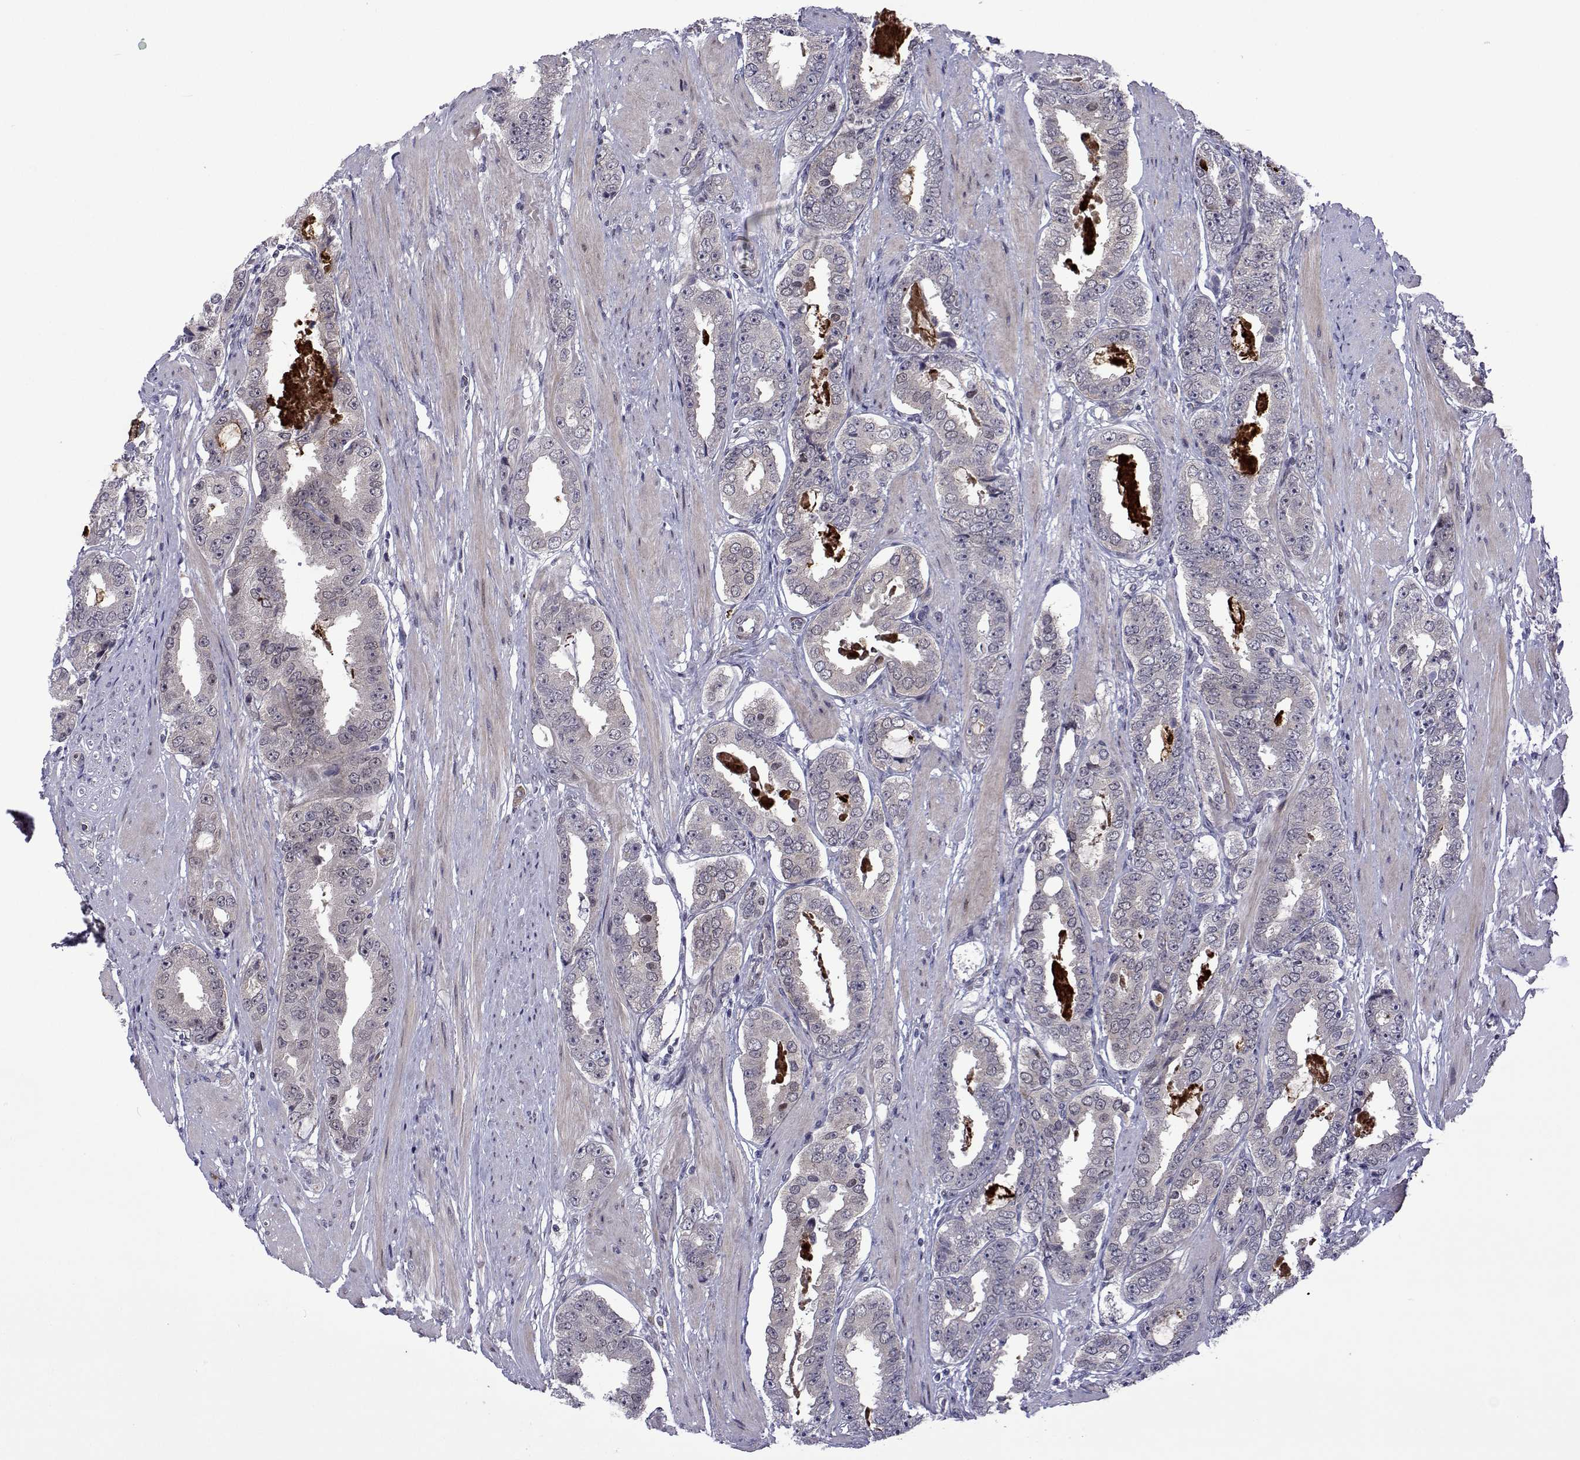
{"staining": {"intensity": "negative", "quantity": "none", "location": "none"}, "tissue": "prostate cancer", "cell_type": "Tumor cells", "image_type": "cancer", "snomed": [{"axis": "morphology", "description": "Adenocarcinoma, High grade"}, {"axis": "topography", "description": "Prostate"}], "caption": "Immunohistochemical staining of human prostate cancer displays no significant staining in tumor cells.", "gene": "EFCAB3", "patient": {"sex": "male", "age": 63}}